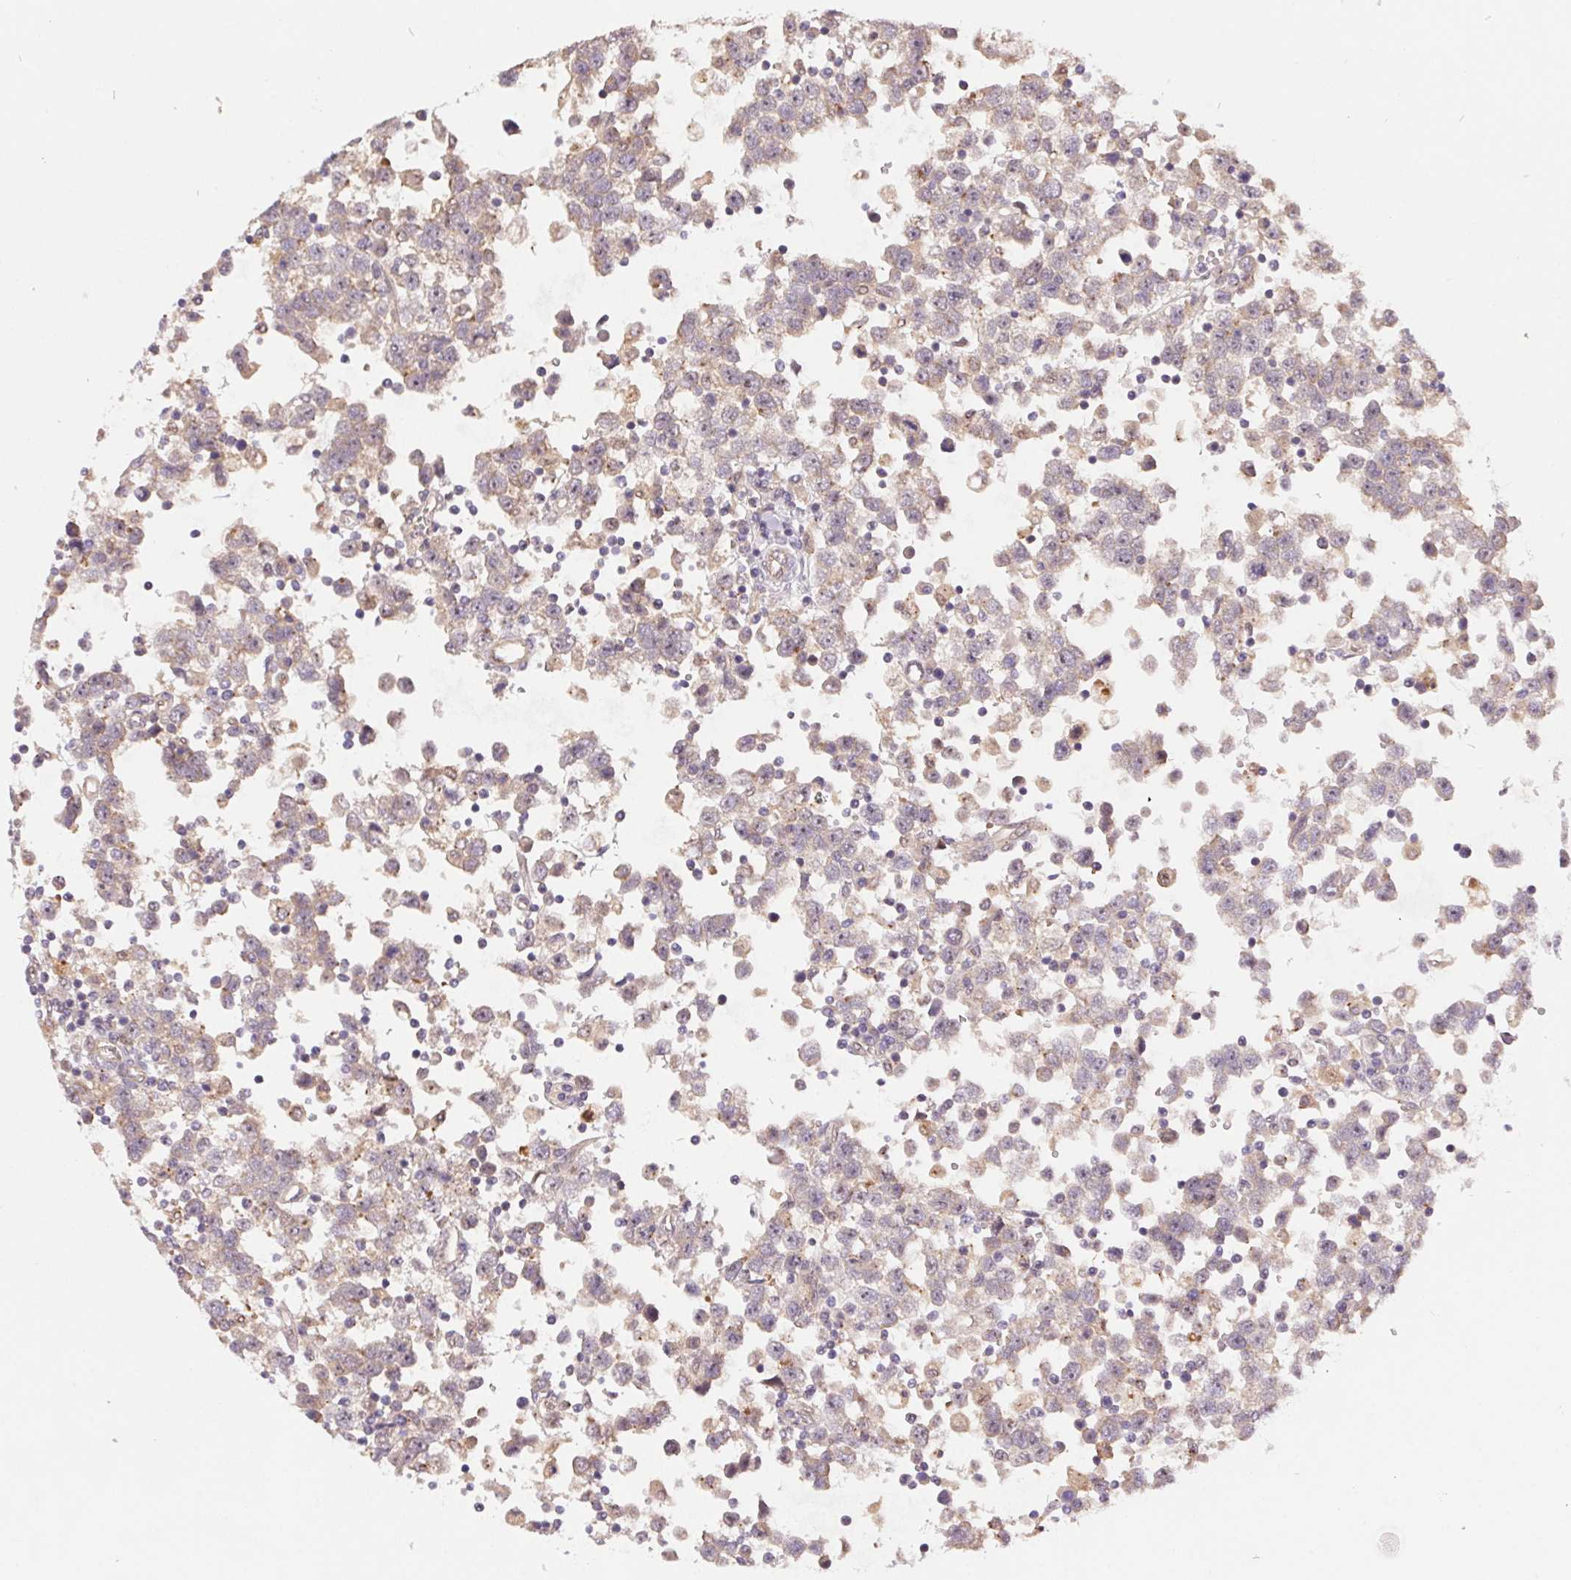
{"staining": {"intensity": "weak", "quantity": "<25%", "location": "cytoplasmic/membranous"}, "tissue": "testis cancer", "cell_type": "Tumor cells", "image_type": "cancer", "snomed": [{"axis": "morphology", "description": "Seminoma, NOS"}, {"axis": "topography", "description": "Testis"}], "caption": "High power microscopy micrograph of an IHC photomicrograph of seminoma (testis), revealing no significant positivity in tumor cells. The staining is performed using DAB brown chromogen with nuclei counter-stained in using hematoxylin.", "gene": "NUDT16", "patient": {"sex": "male", "age": 34}}